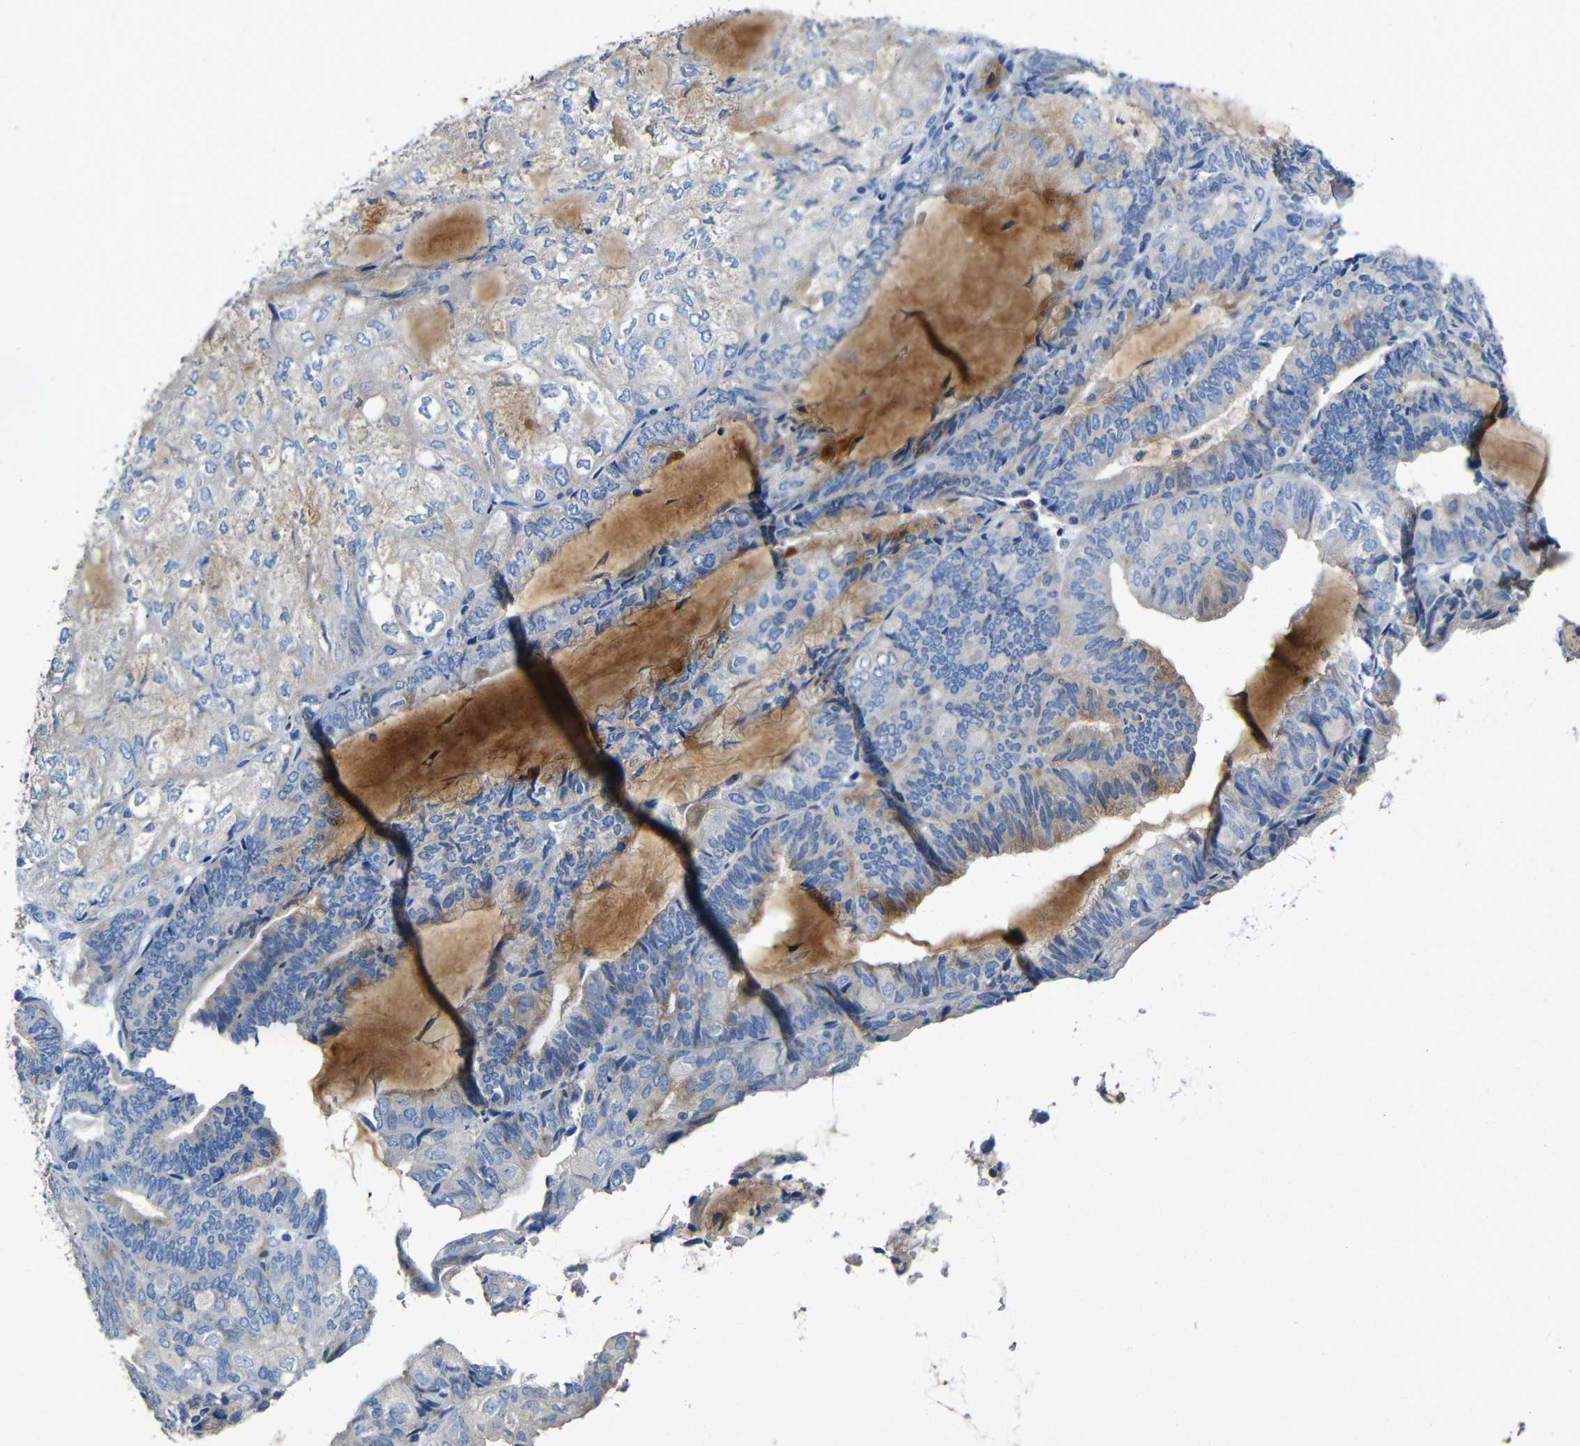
{"staining": {"intensity": "weak", "quantity": "<25%", "location": "cytoplasmic/membranous"}, "tissue": "endometrial cancer", "cell_type": "Tumor cells", "image_type": "cancer", "snomed": [{"axis": "morphology", "description": "Adenocarcinoma, NOS"}, {"axis": "topography", "description": "Endometrium"}], "caption": "An image of human endometrial adenocarcinoma is negative for staining in tumor cells. Brightfield microscopy of IHC stained with DAB (3,3'-diaminobenzidine) (brown) and hematoxylin (blue), captured at high magnification.", "gene": "ACKR2", "patient": {"sex": "female", "age": 81}}